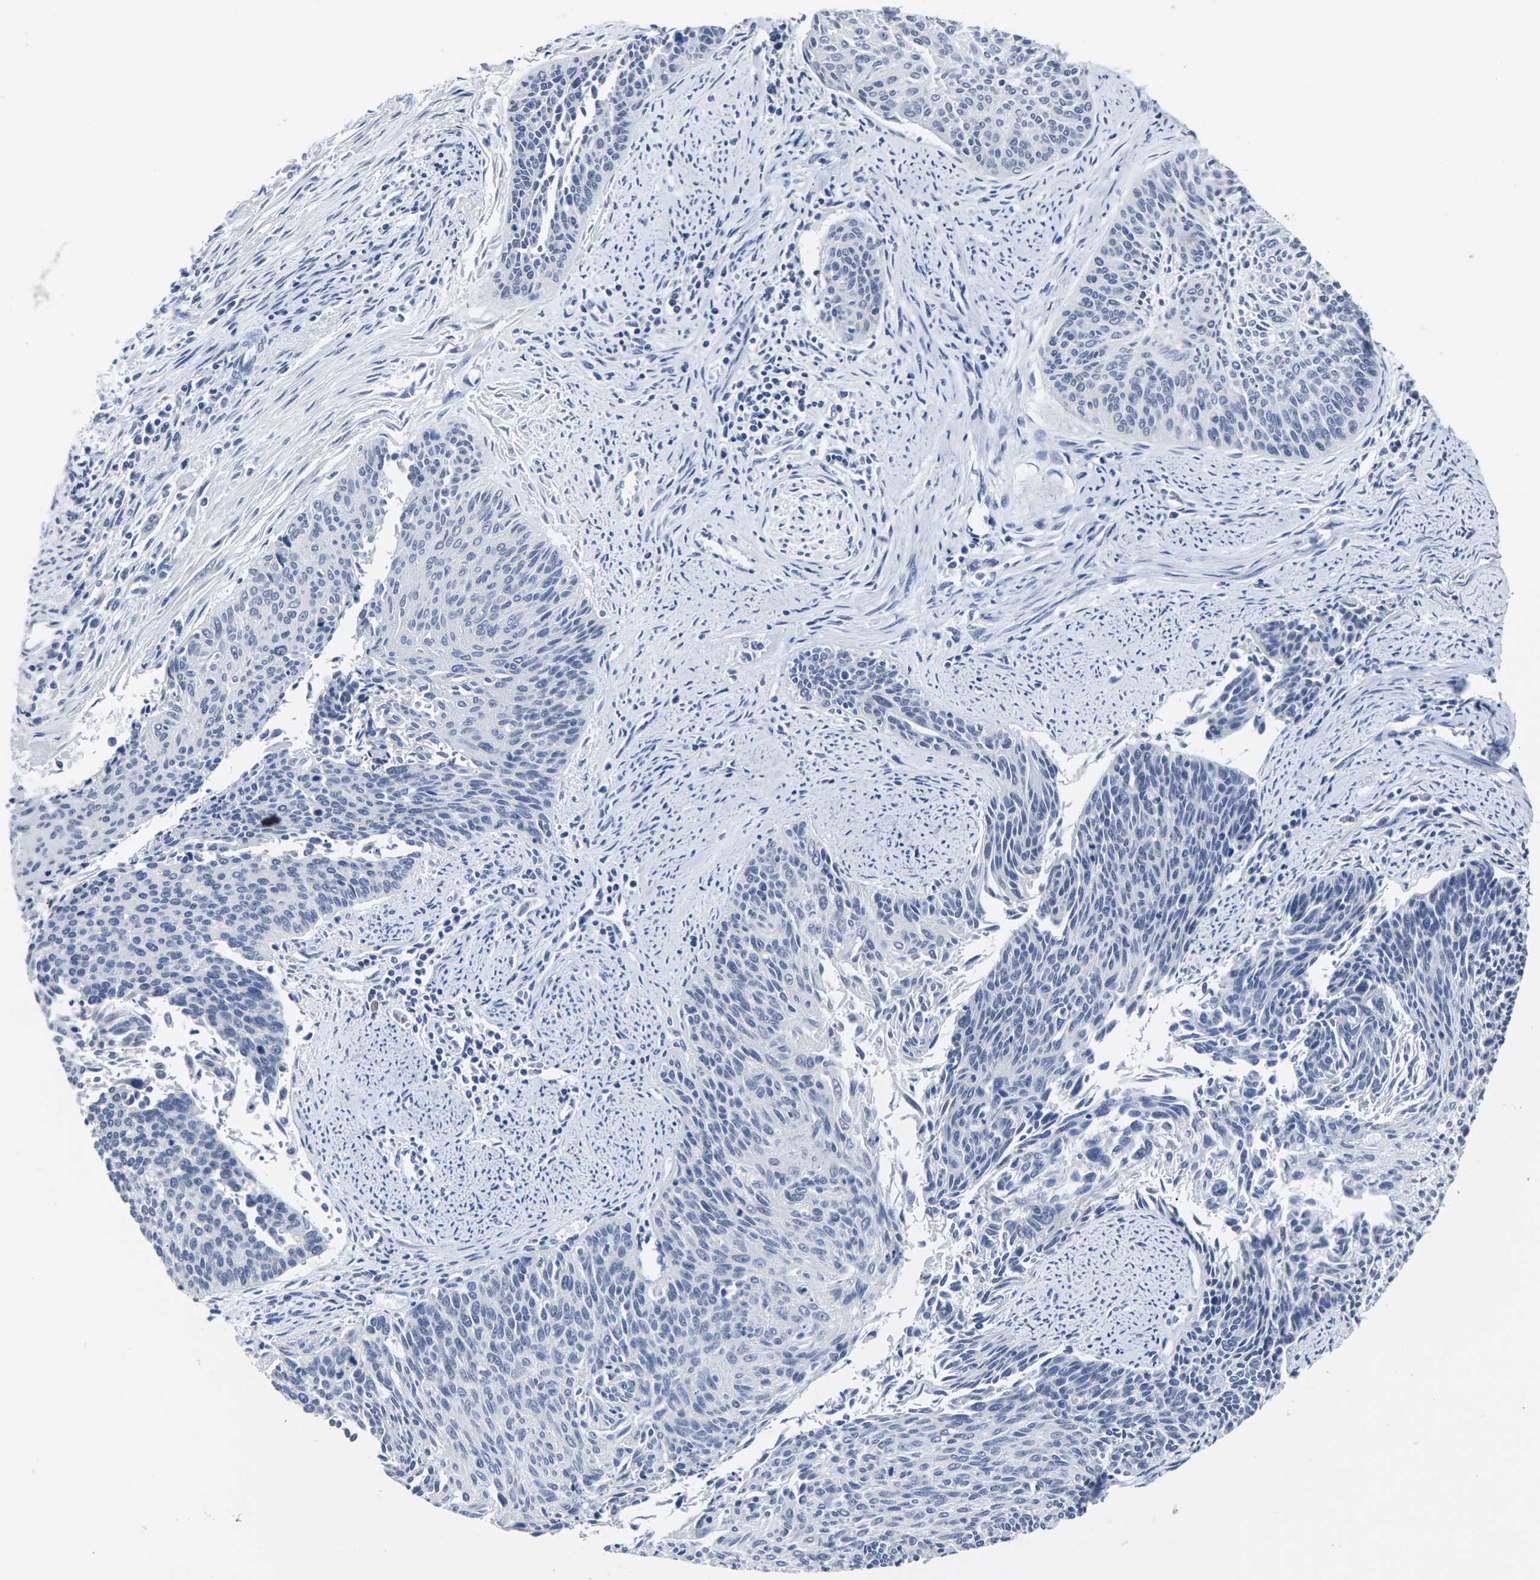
{"staining": {"intensity": "negative", "quantity": "none", "location": "none"}, "tissue": "cervical cancer", "cell_type": "Tumor cells", "image_type": "cancer", "snomed": [{"axis": "morphology", "description": "Squamous cell carcinoma, NOS"}, {"axis": "topography", "description": "Cervix"}], "caption": "Immunohistochemistry of squamous cell carcinoma (cervical) demonstrates no positivity in tumor cells.", "gene": "MSANTD4", "patient": {"sex": "female", "age": 55}}